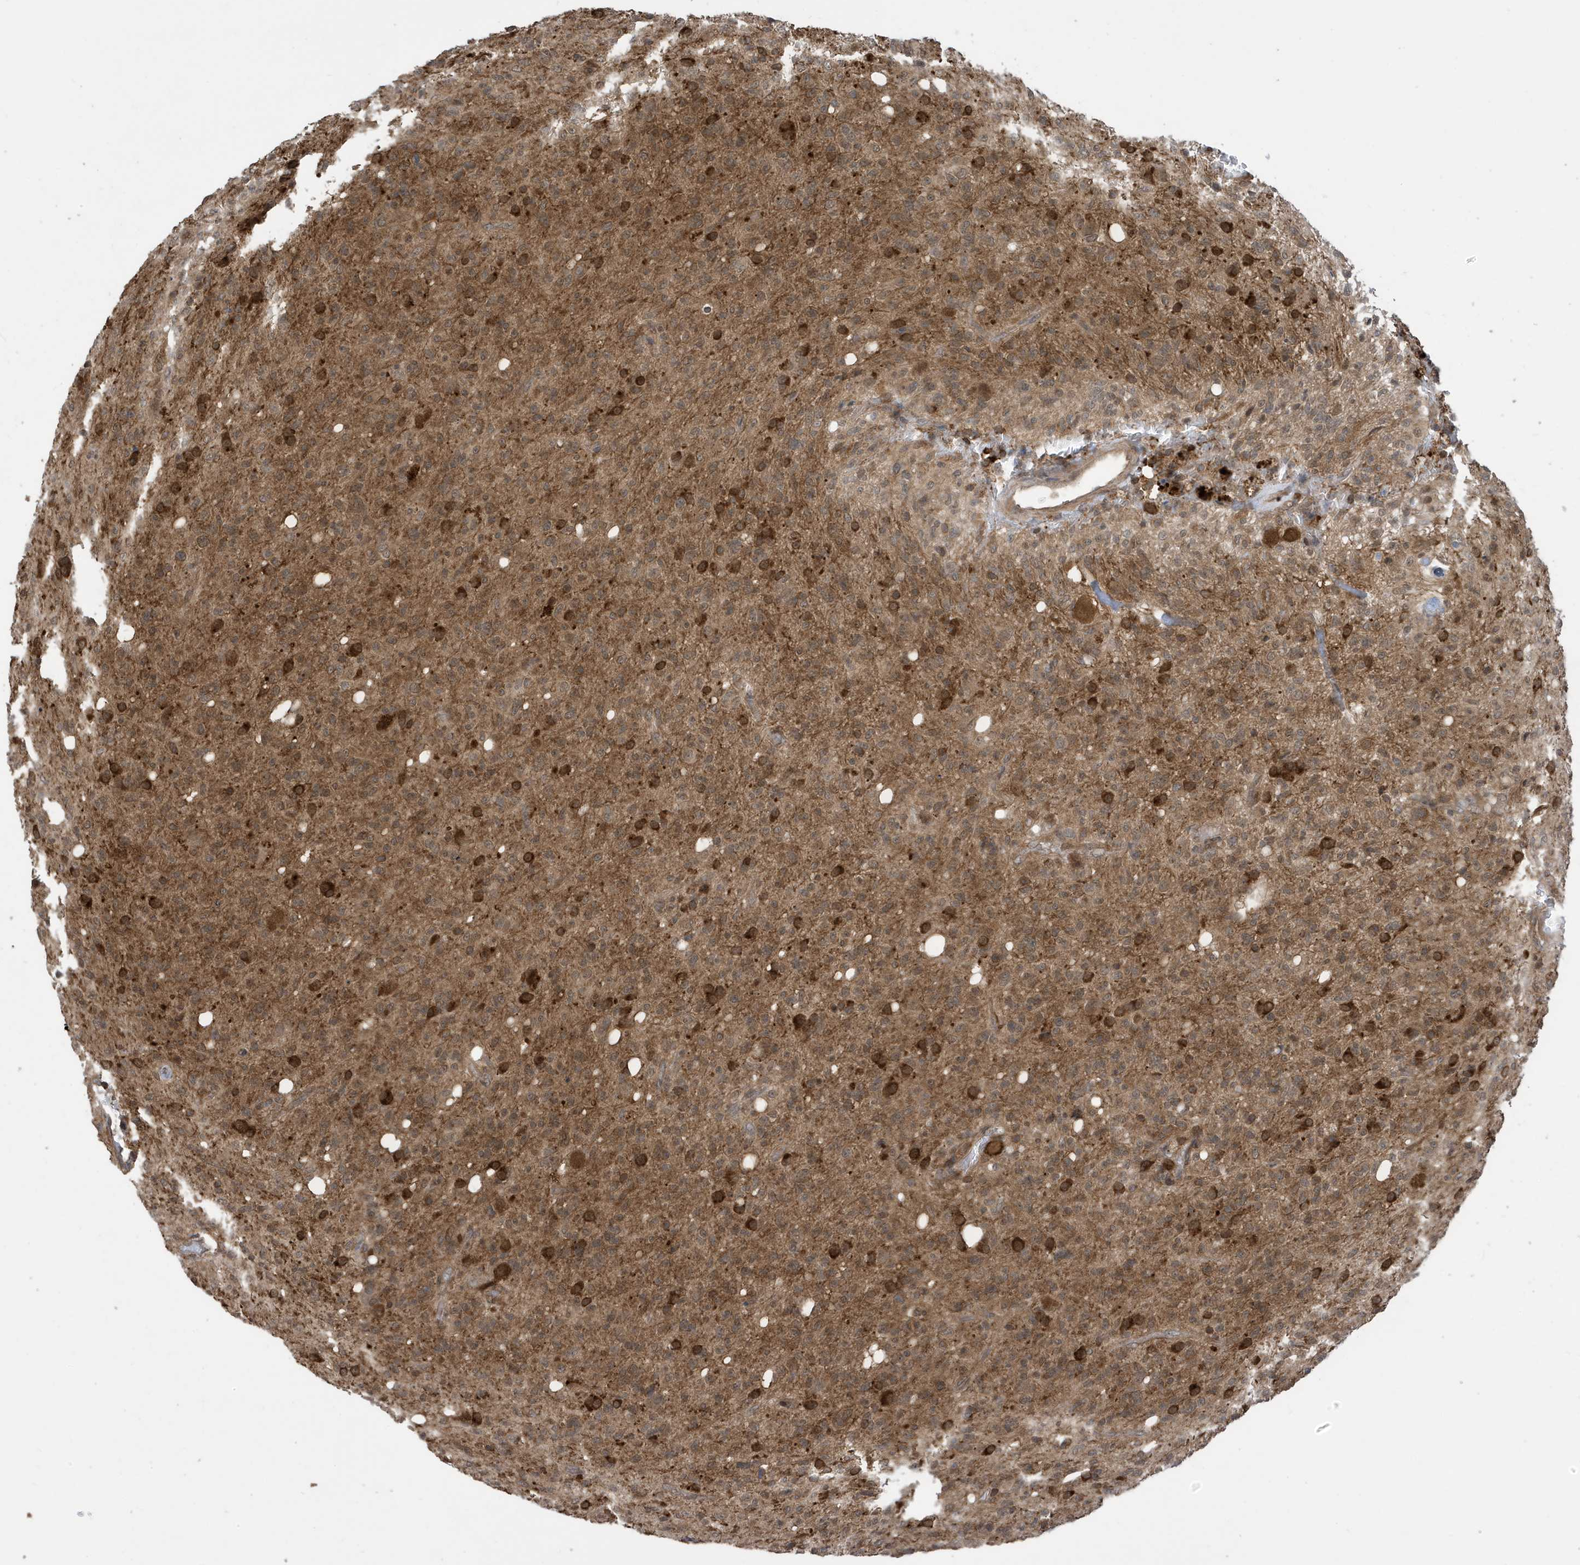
{"staining": {"intensity": "weak", "quantity": "25%-75%", "location": "cytoplasmic/membranous"}, "tissue": "glioma", "cell_type": "Tumor cells", "image_type": "cancer", "snomed": [{"axis": "morphology", "description": "Glioma, malignant, High grade"}, {"axis": "topography", "description": "Brain"}], "caption": "This image displays high-grade glioma (malignant) stained with immunohistochemistry (IHC) to label a protein in brown. The cytoplasmic/membranous of tumor cells show weak positivity for the protein. Nuclei are counter-stained blue.", "gene": "UBQLN1", "patient": {"sex": "female", "age": 57}}